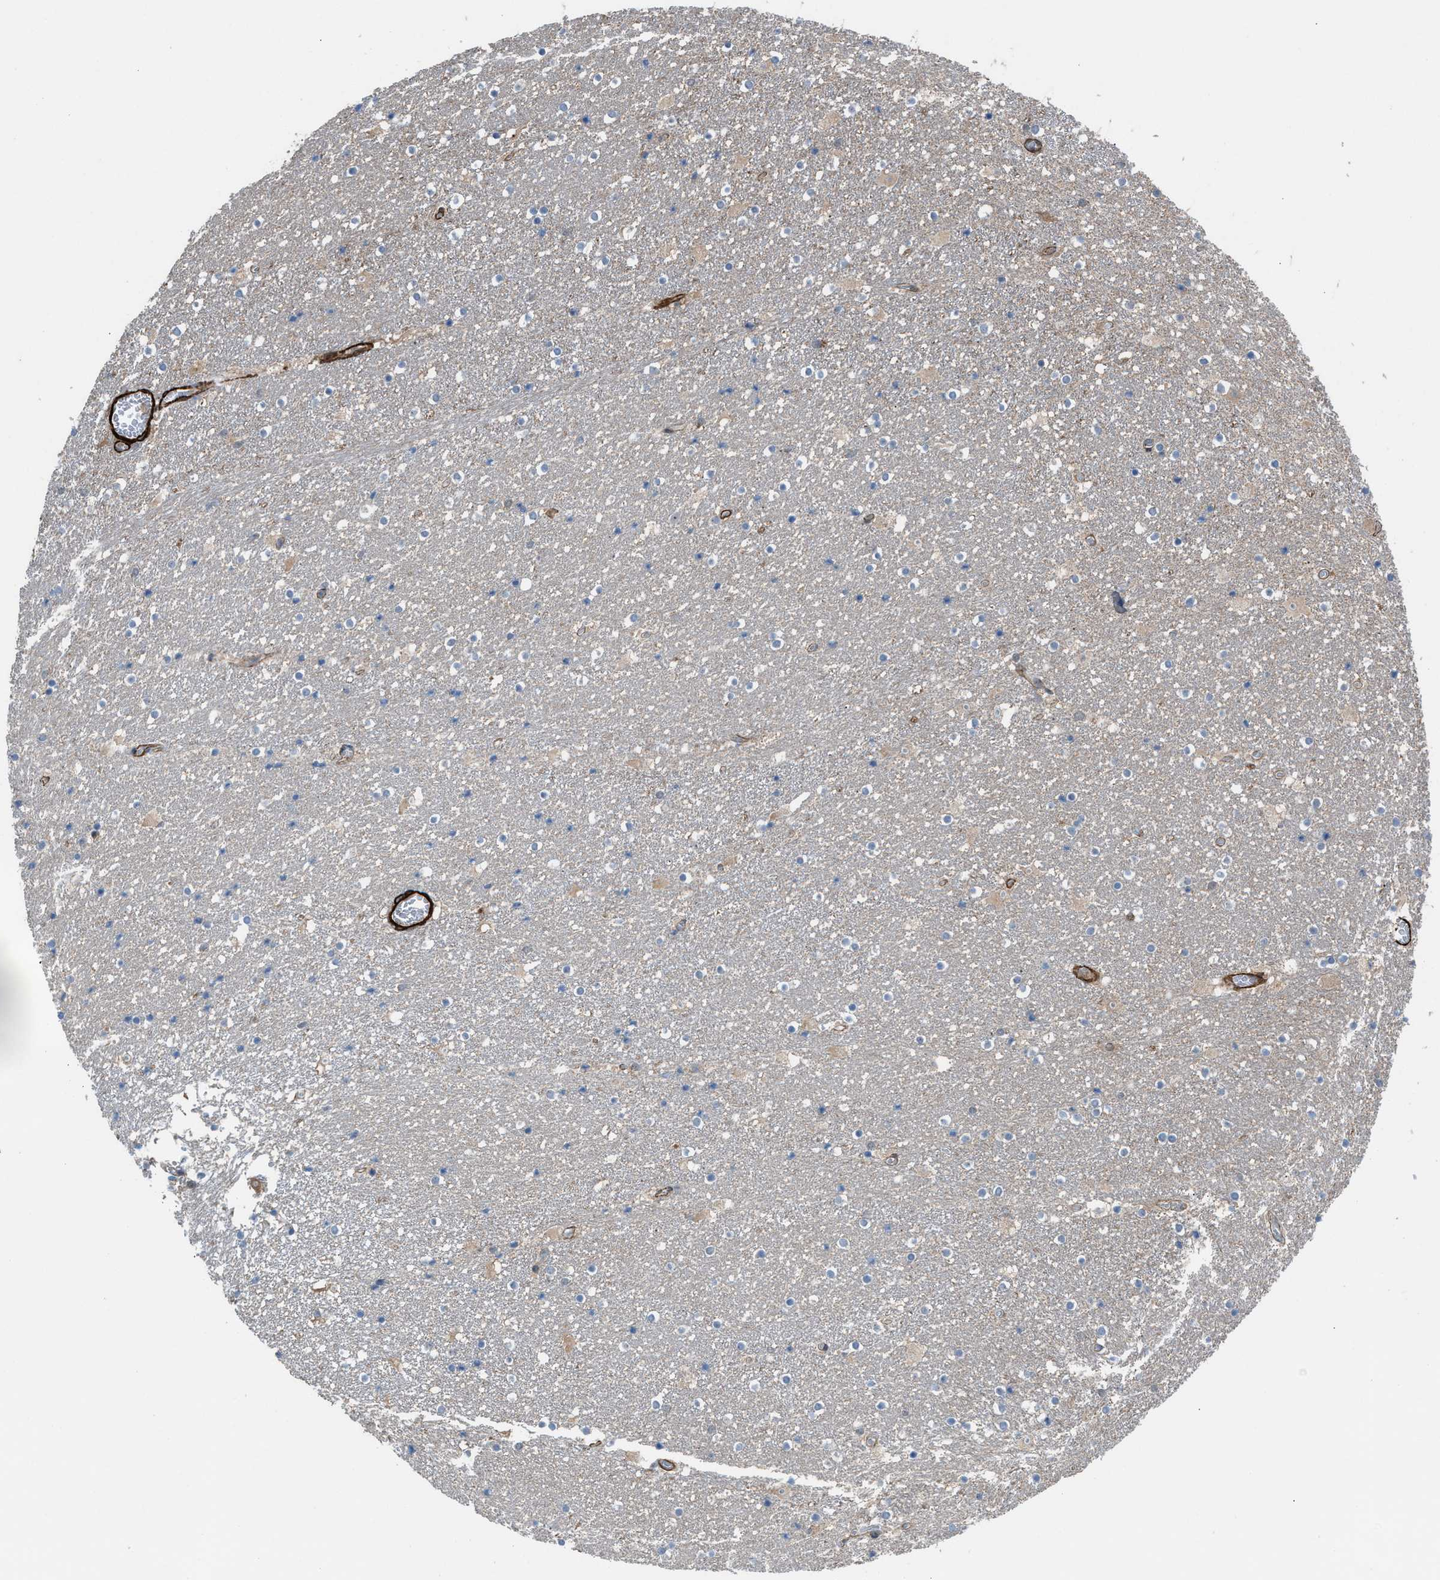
{"staining": {"intensity": "negative", "quantity": "none", "location": "none"}, "tissue": "caudate", "cell_type": "Glial cells", "image_type": "normal", "snomed": [{"axis": "morphology", "description": "Normal tissue, NOS"}, {"axis": "topography", "description": "Lateral ventricle wall"}], "caption": "The micrograph exhibits no significant positivity in glial cells of caudate.", "gene": "NQO2", "patient": {"sex": "male", "age": 45}}